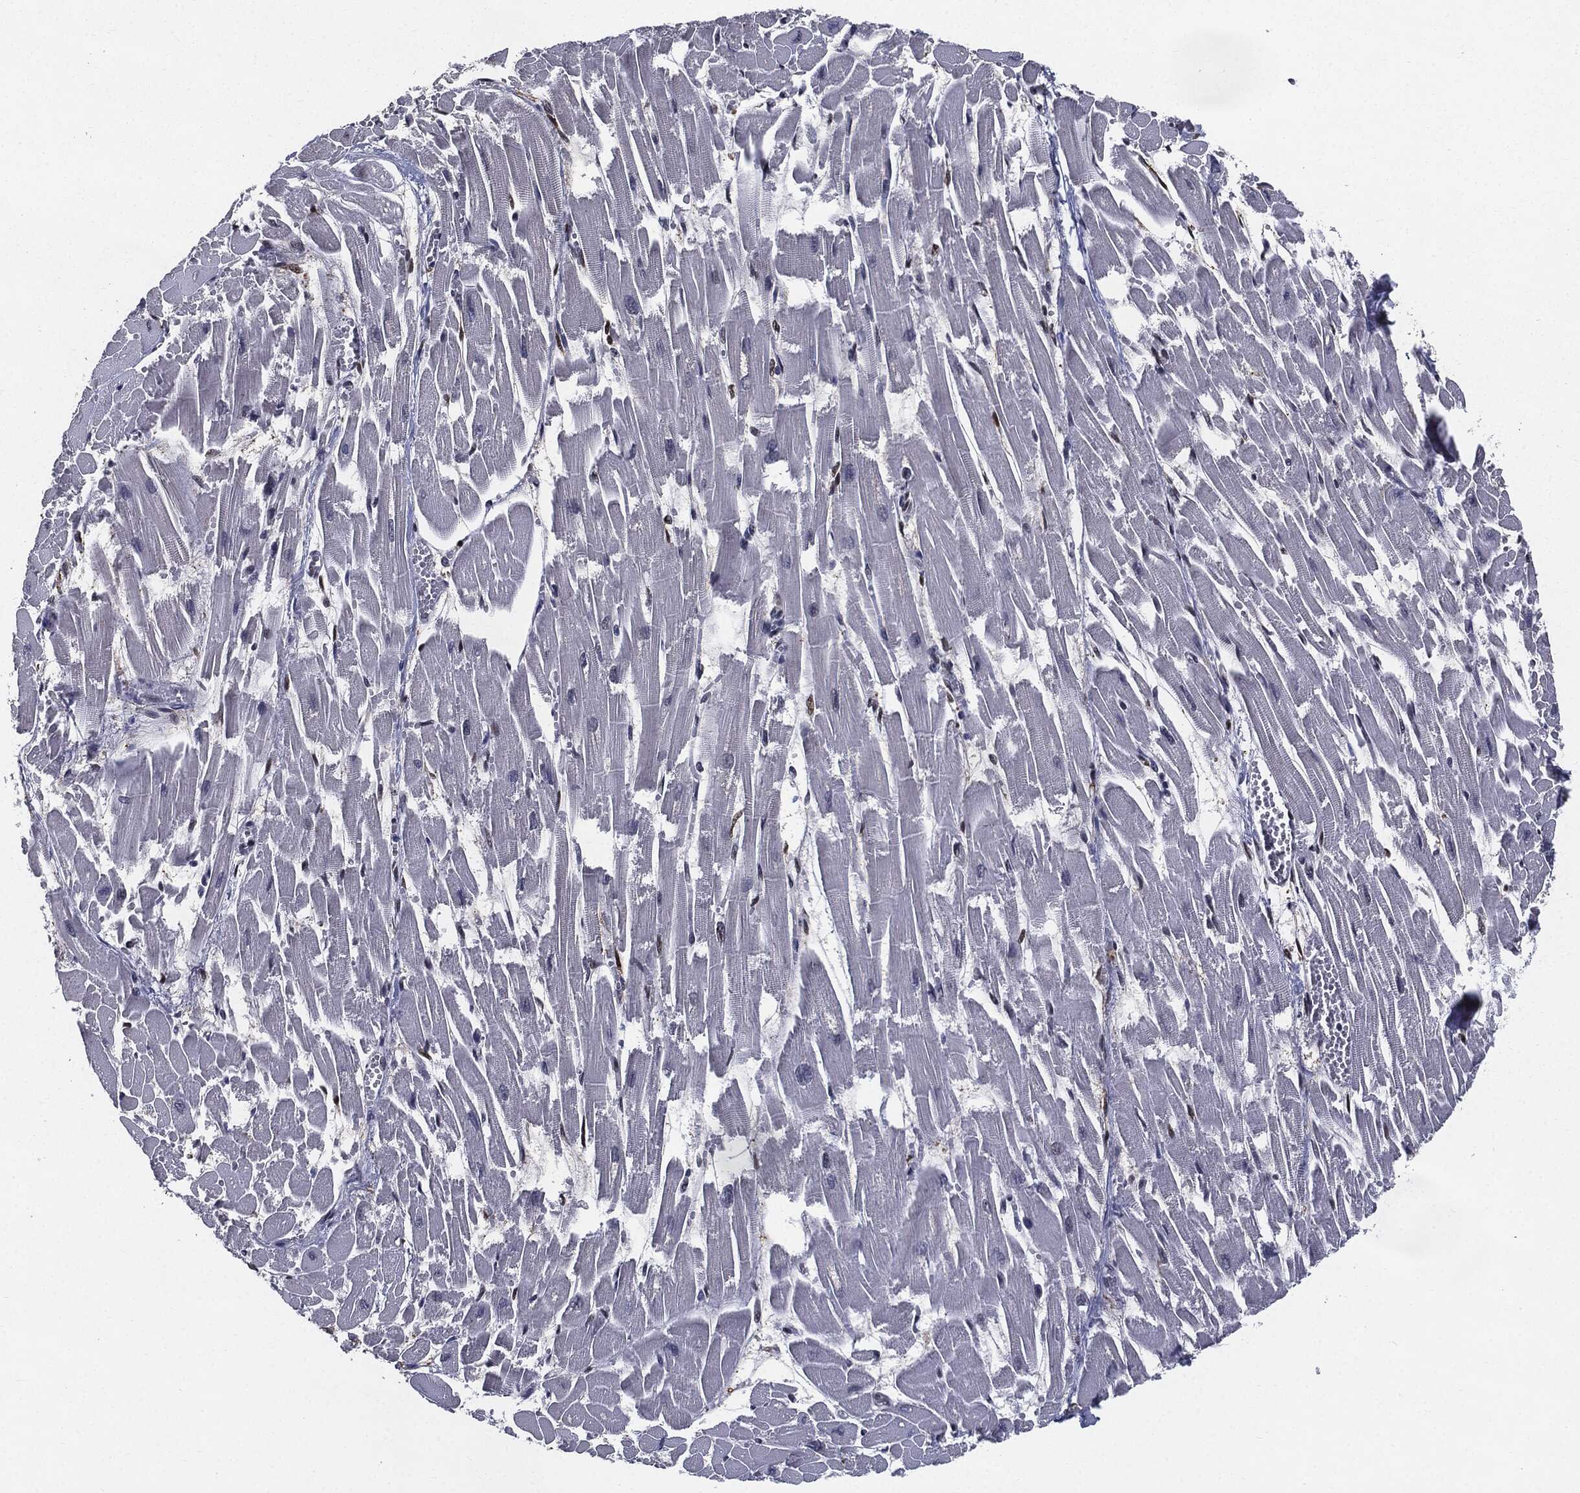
{"staining": {"intensity": "strong", "quantity": "25%-75%", "location": "nuclear"}, "tissue": "heart muscle", "cell_type": "Cardiomyocytes", "image_type": "normal", "snomed": [{"axis": "morphology", "description": "Normal tissue, NOS"}, {"axis": "topography", "description": "Heart"}], "caption": "The histopathology image reveals immunohistochemical staining of normal heart muscle. There is strong nuclear positivity is appreciated in approximately 25%-75% of cardiomyocytes.", "gene": "JUN", "patient": {"sex": "female", "age": 52}}